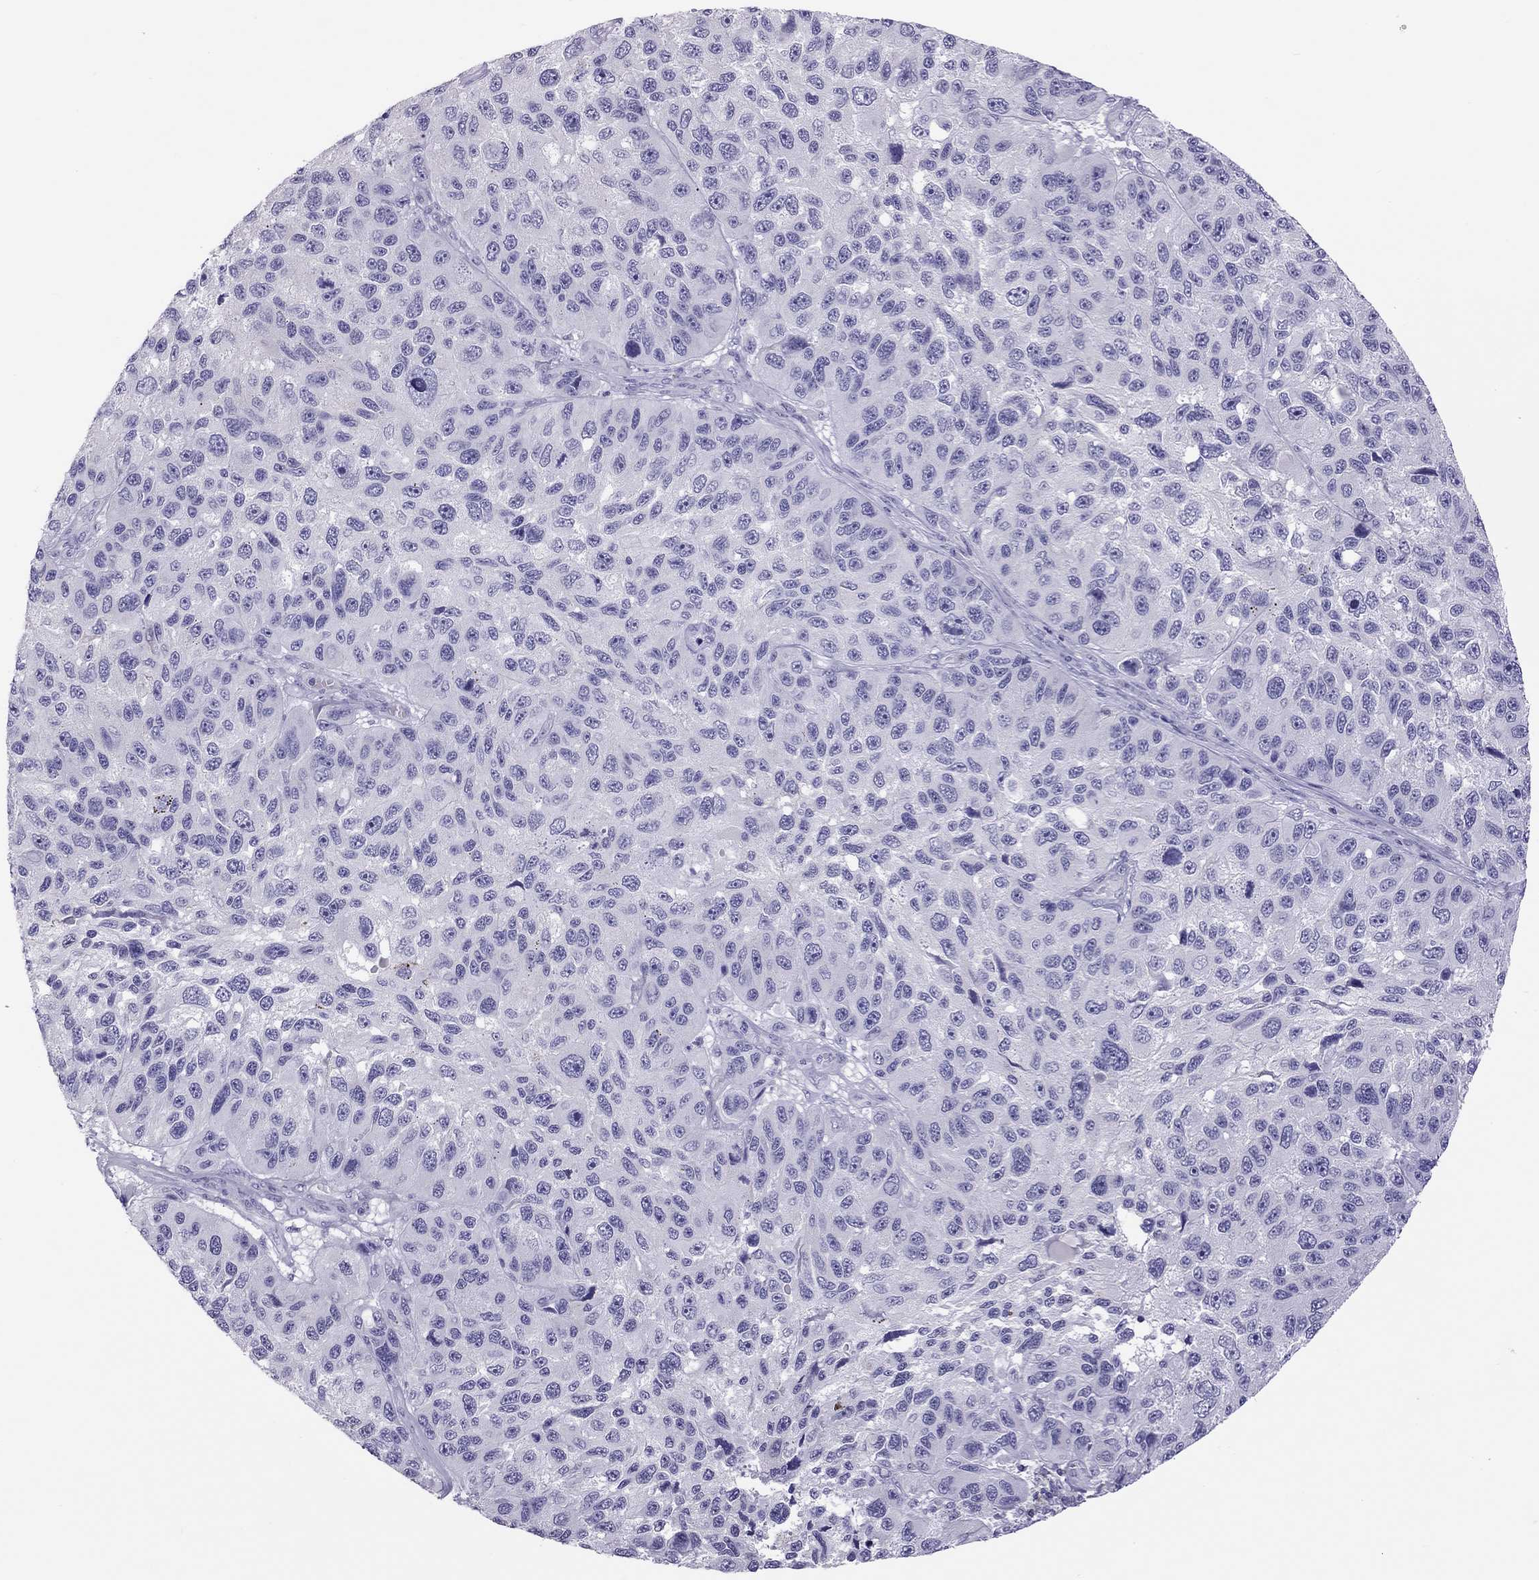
{"staining": {"intensity": "negative", "quantity": "none", "location": "none"}, "tissue": "melanoma", "cell_type": "Tumor cells", "image_type": "cancer", "snomed": [{"axis": "morphology", "description": "Malignant melanoma, NOS"}, {"axis": "topography", "description": "Skin"}], "caption": "High power microscopy photomicrograph of an immunohistochemistry (IHC) photomicrograph of malignant melanoma, revealing no significant positivity in tumor cells.", "gene": "STAG3", "patient": {"sex": "male", "age": 53}}